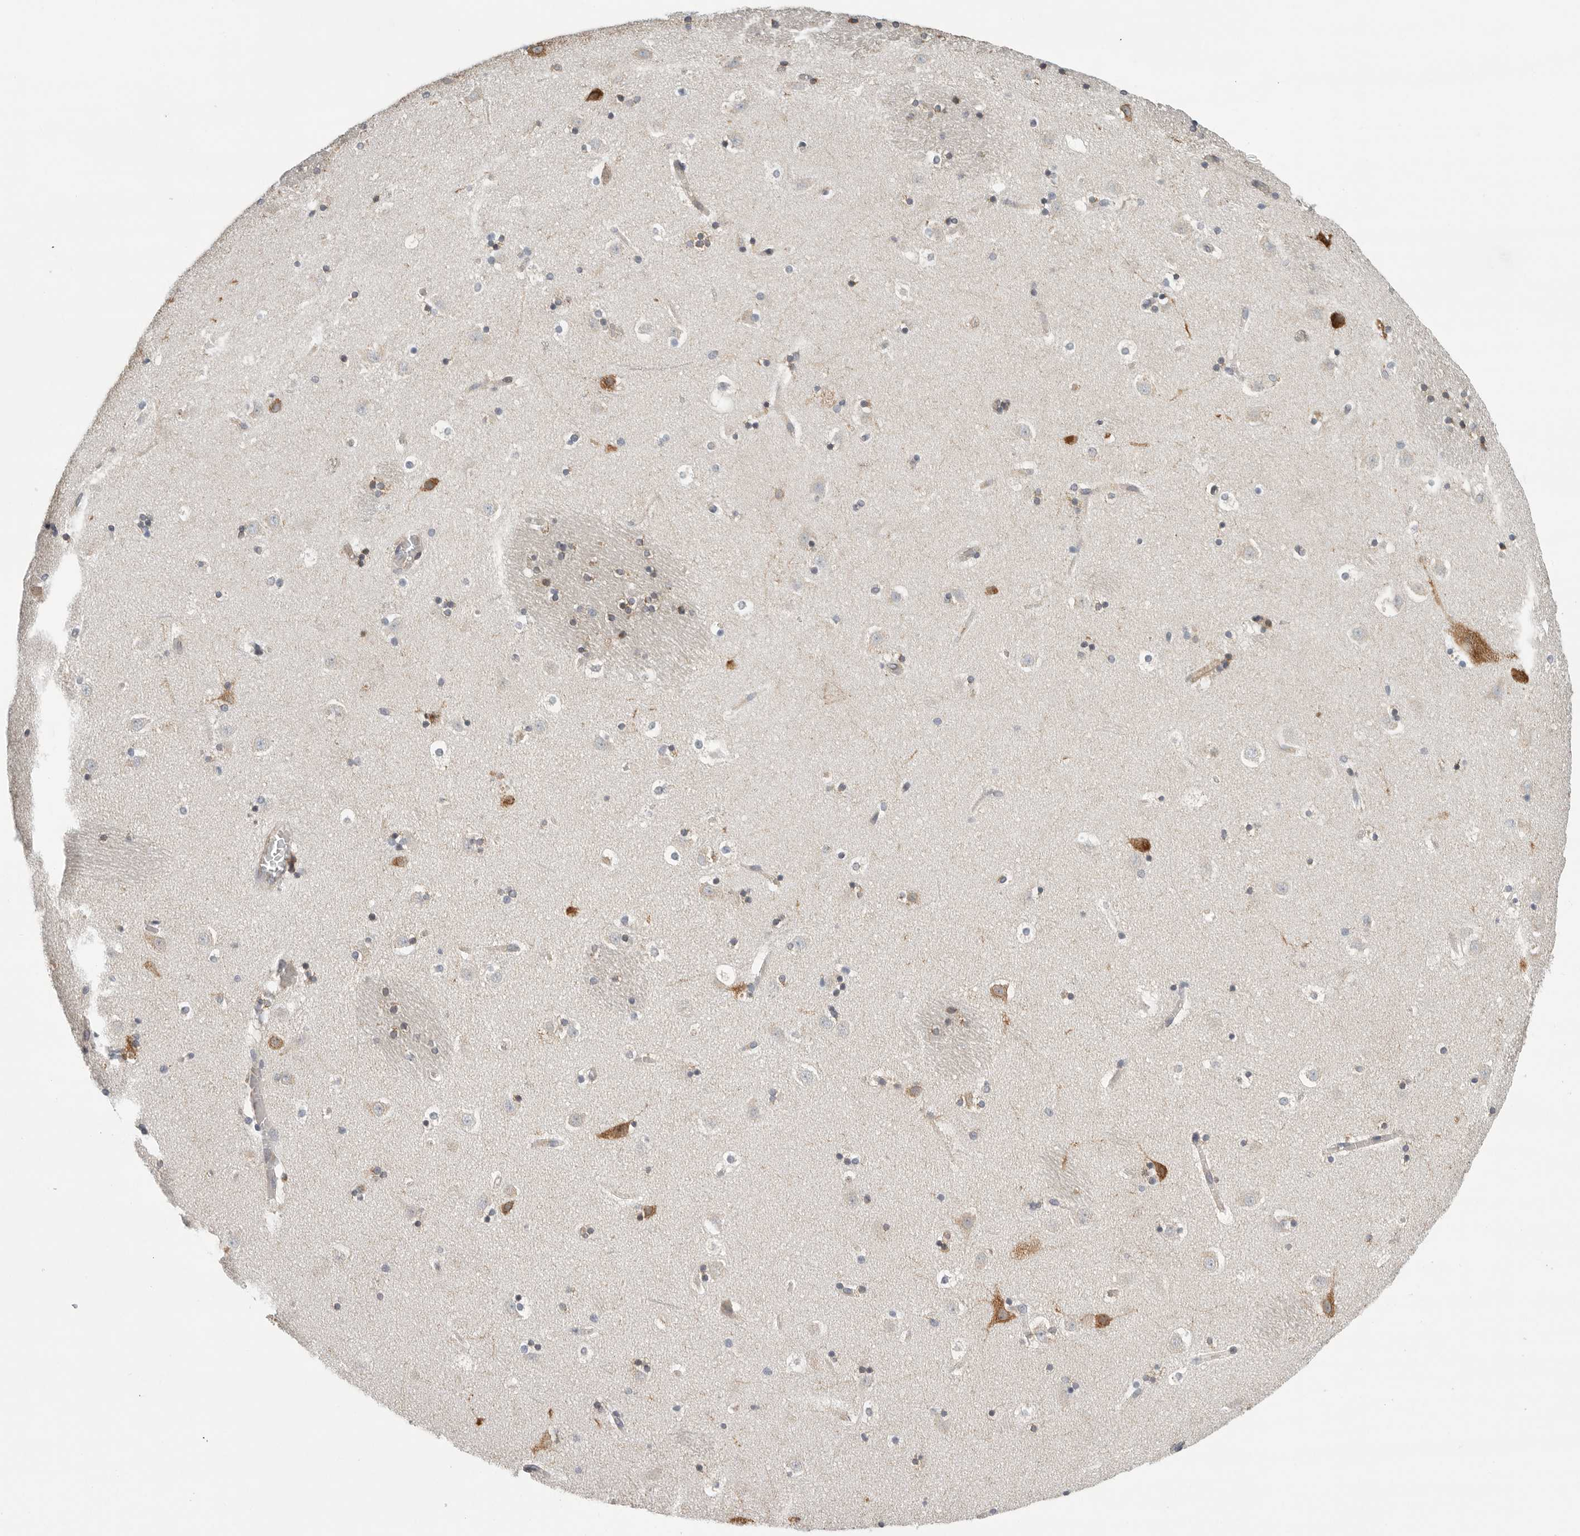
{"staining": {"intensity": "moderate", "quantity": "25%-75%", "location": "cytoplasmic/membranous"}, "tissue": "caudate", "cell_type": "Glial cells", "image_type": "normal", "snomed": [{"axis": "morphology", "description": "Normal tissue, NOS"}, {"axis": "topography", "description": "Lateral ventricle wall"}], "caption": "Immunohistochemical staining of benign human caudate displays 25%-75% levels of moderate cytoplasmic/membranous protein staining in approximately 25%-75% of glial cells. (DAB (3,3'-diaminobenzidine) = brown stain, brightfield microscopy at high magnification).", "gene": "FKBP8", "patient": {"sex": "male", "age": 45}}